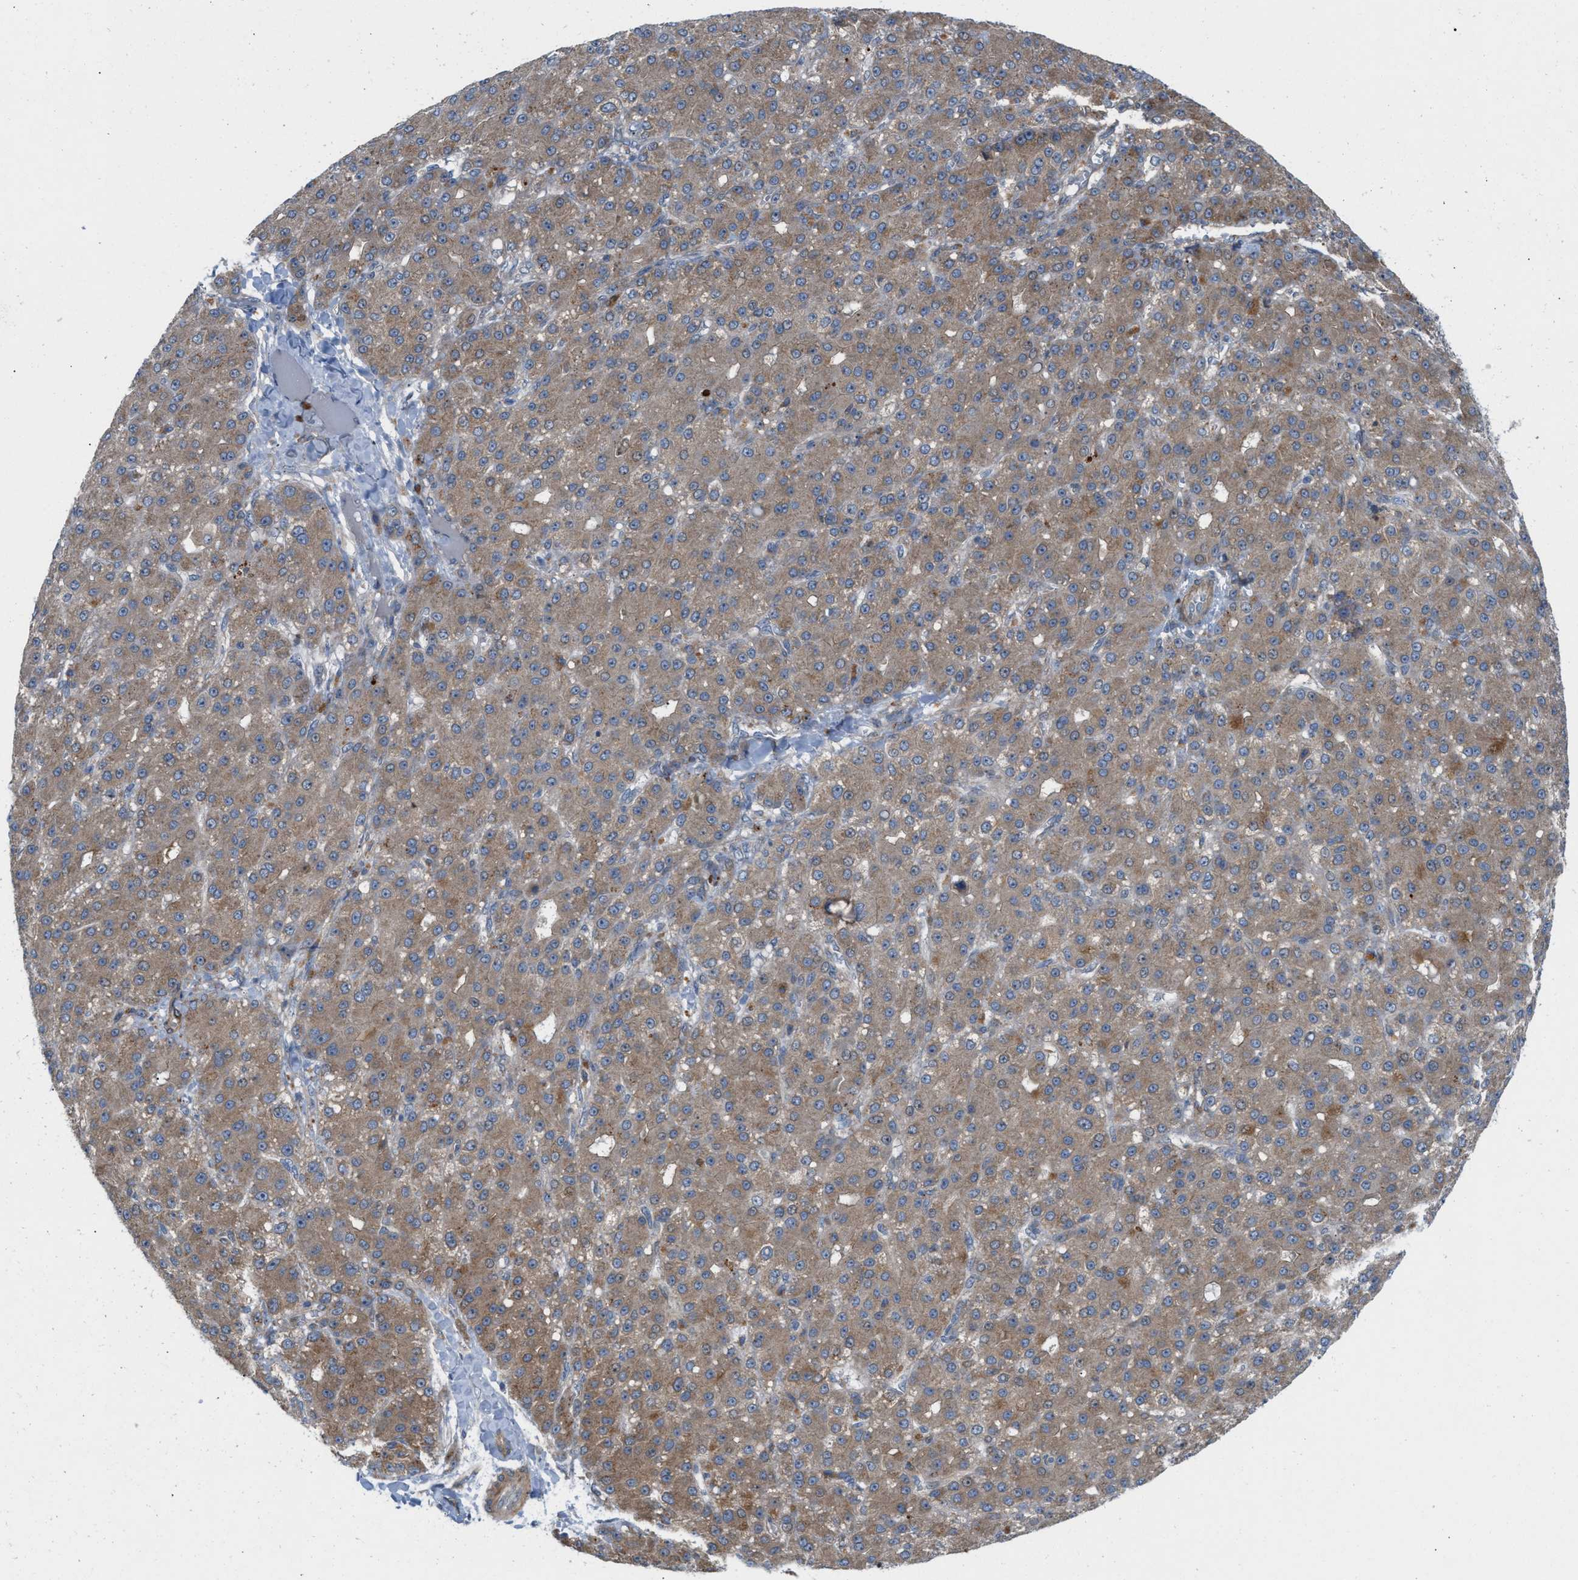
{"staining": {"intensity": "moderate", "quantity": ">75%", "location": "cytoplasmic/membranous"}, "tissue": "liver cancer", "cell_type": "Tumor cells", "image_type": "cancer", "snomed": [{"axis": "morphology", "description": "Carcinoma, Hepatocellular, NOS"}, {"axis": "topography", "description": "Liver"}], "caption": "Immunohistochemical staining of human liver hepatocellular carcinoma displays medium levels of moderate cytoplasmic/membranous positivity in approximately >75% of tumor cells.", "gene": "CYB5D1", "patient": {"sex": "male", "age": 67}}